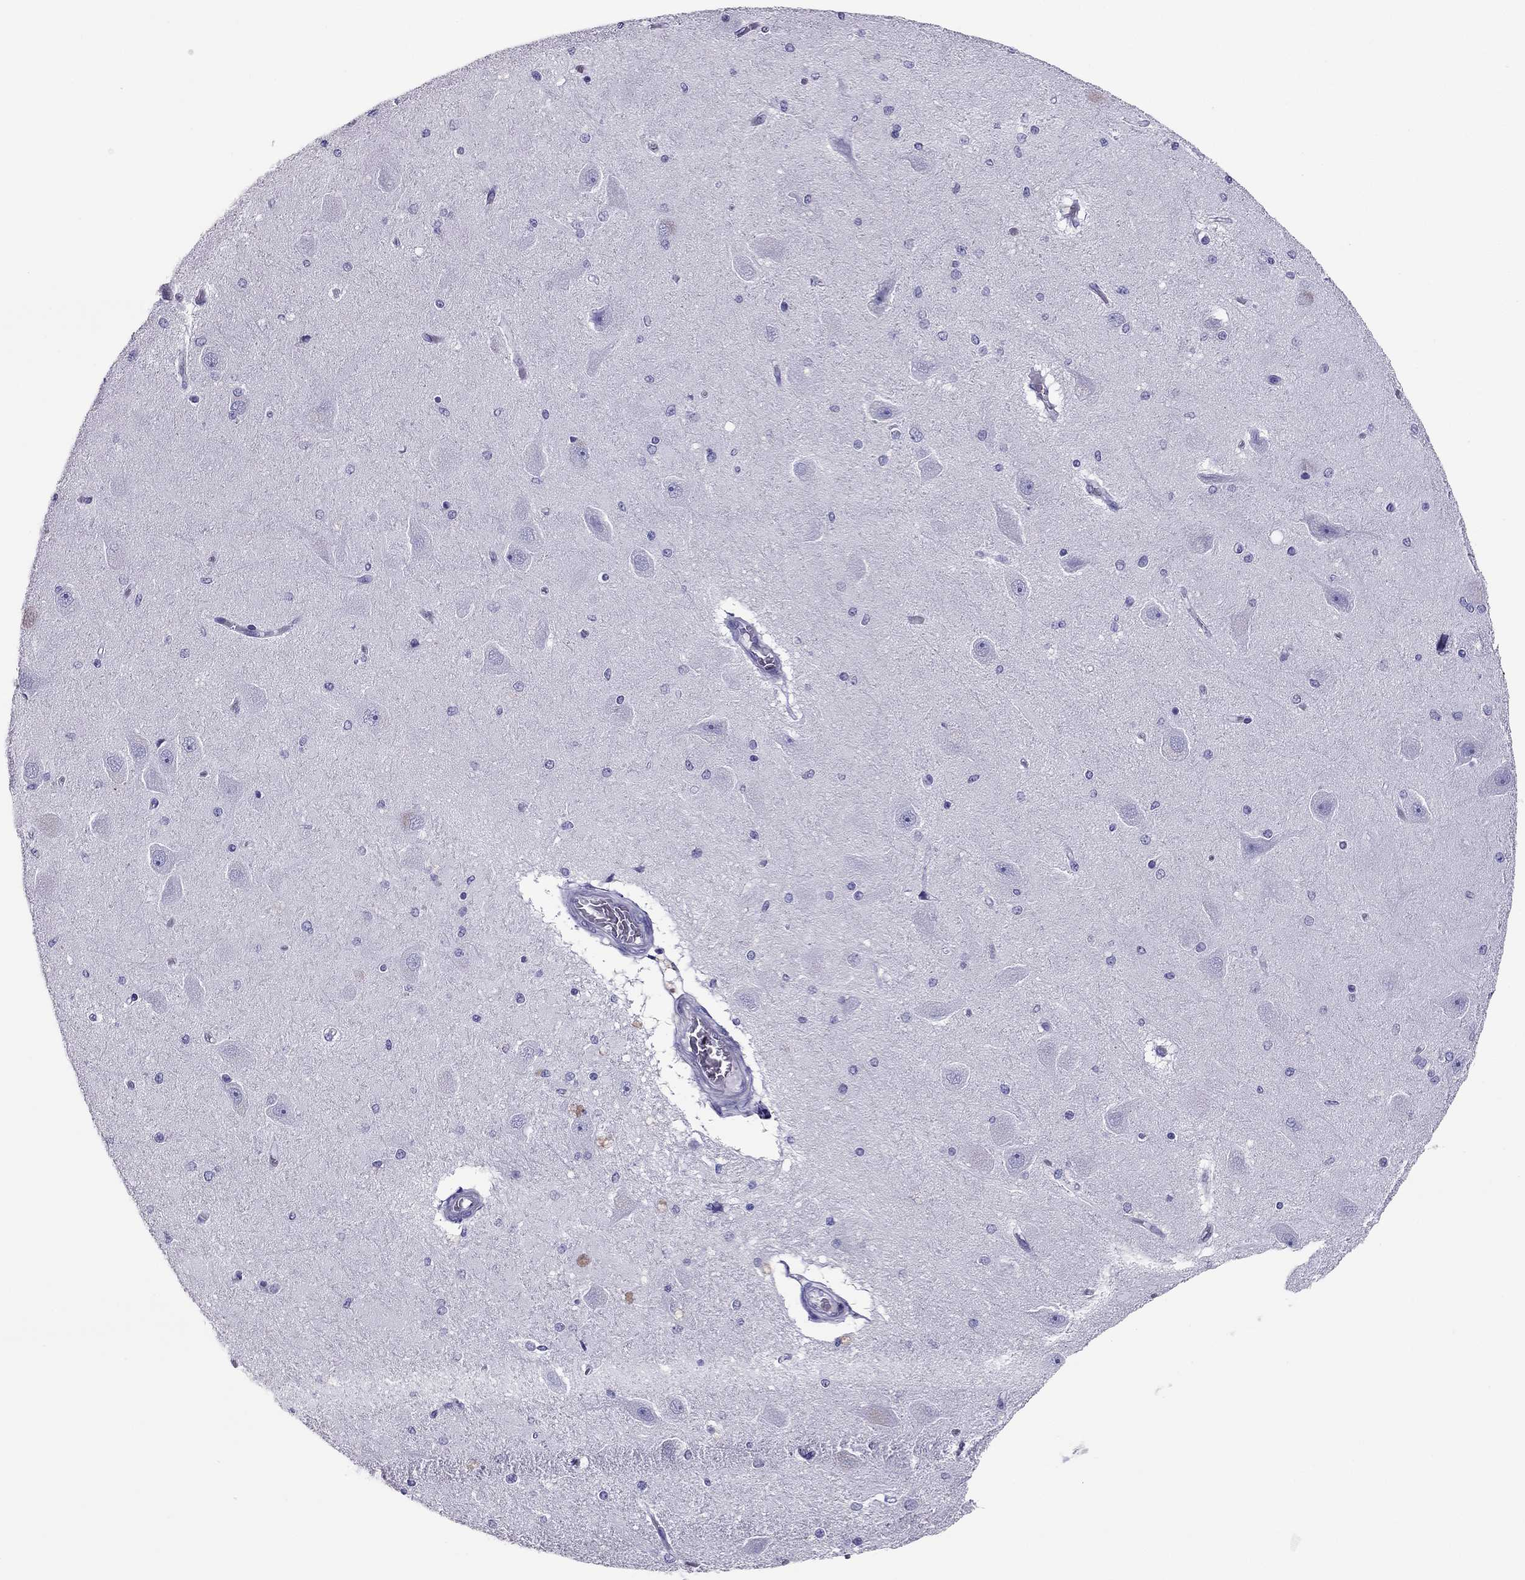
{"staining": {"intensity": "negative", "quantity": "none", "location": "none"}, "tissue": "hippocampus", "cell_type": "Glial cells", "image_type": "normal", "snomed": [{"axis": "morphology", "description": "Normal tissue, NOS"}, {"axis": "topography", "description": "Hippocampus"}], "caption": "Glial cells show no significant protein staining in normal hippocampus. Brightfield microscopy of immunohistochemistry stained with DAB (brown) and hematoxylin (blue), captured at high magnification.", "gene": "PDE6A", "patient": {"sex": "female", "age": 54}}